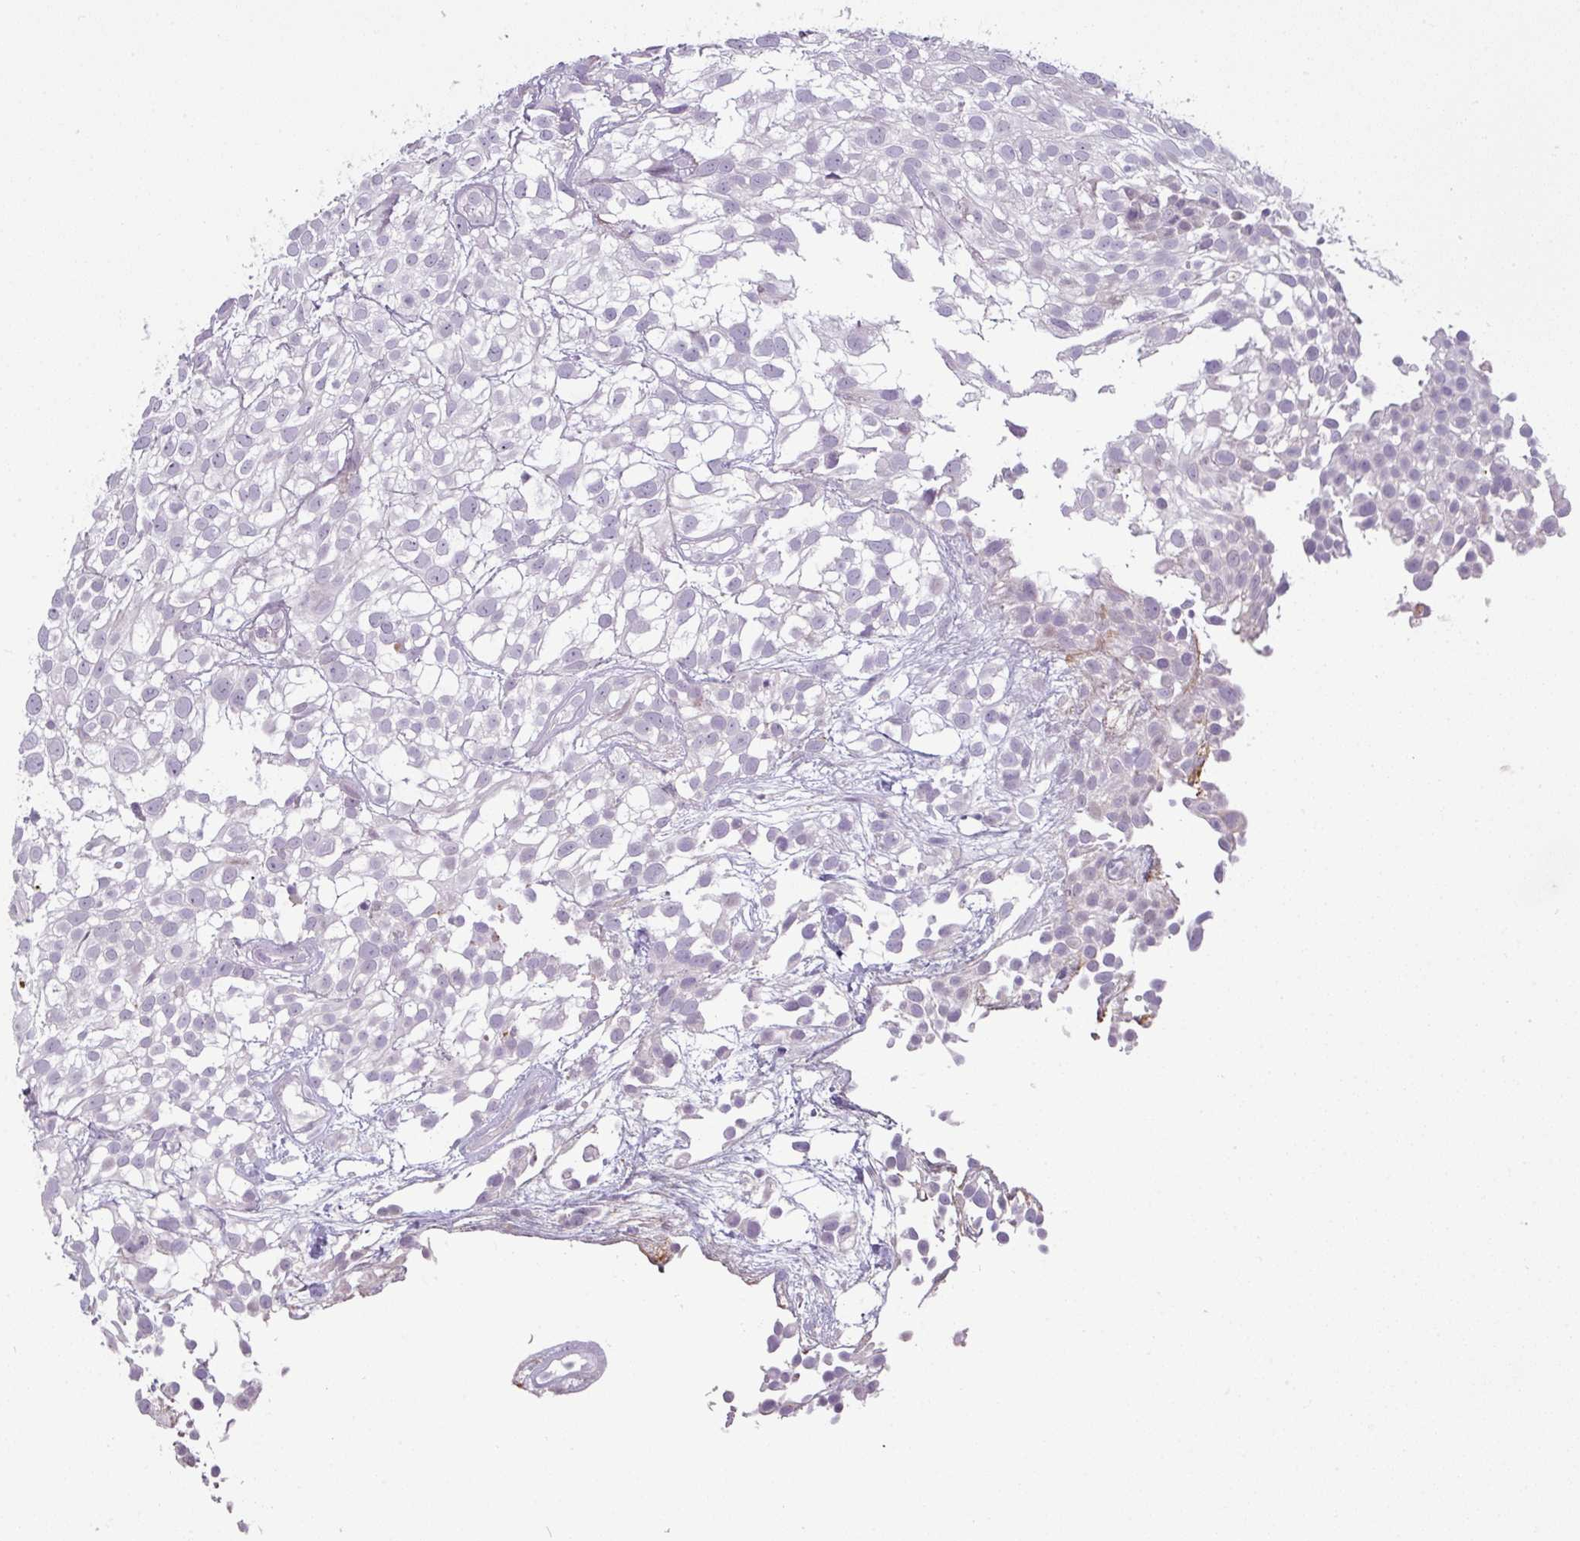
{"staining": {"intensity": "negative", "quantity": "none", "location": "none"}, "tissue": "urothelial cancer", "cell_type": "Tumor cells", "image_type": "cancer", "snomed": [{"axis": "morphology", "description": "Urothelial carcinoma, High grade"}, {"axis": "topography", "description": "Urinary bladder"}], "caption": "The immunohistochemistry (IHC) image has no significant staining in tumor cells of urothelial cancer tissue. (DAB (3,3'-diaminobenzidine) immunohistochemistry visualized using brightfield microscopy, high magnification).", "gene": "C2orf16", "patient": {"sex": "male", "age": 56}}